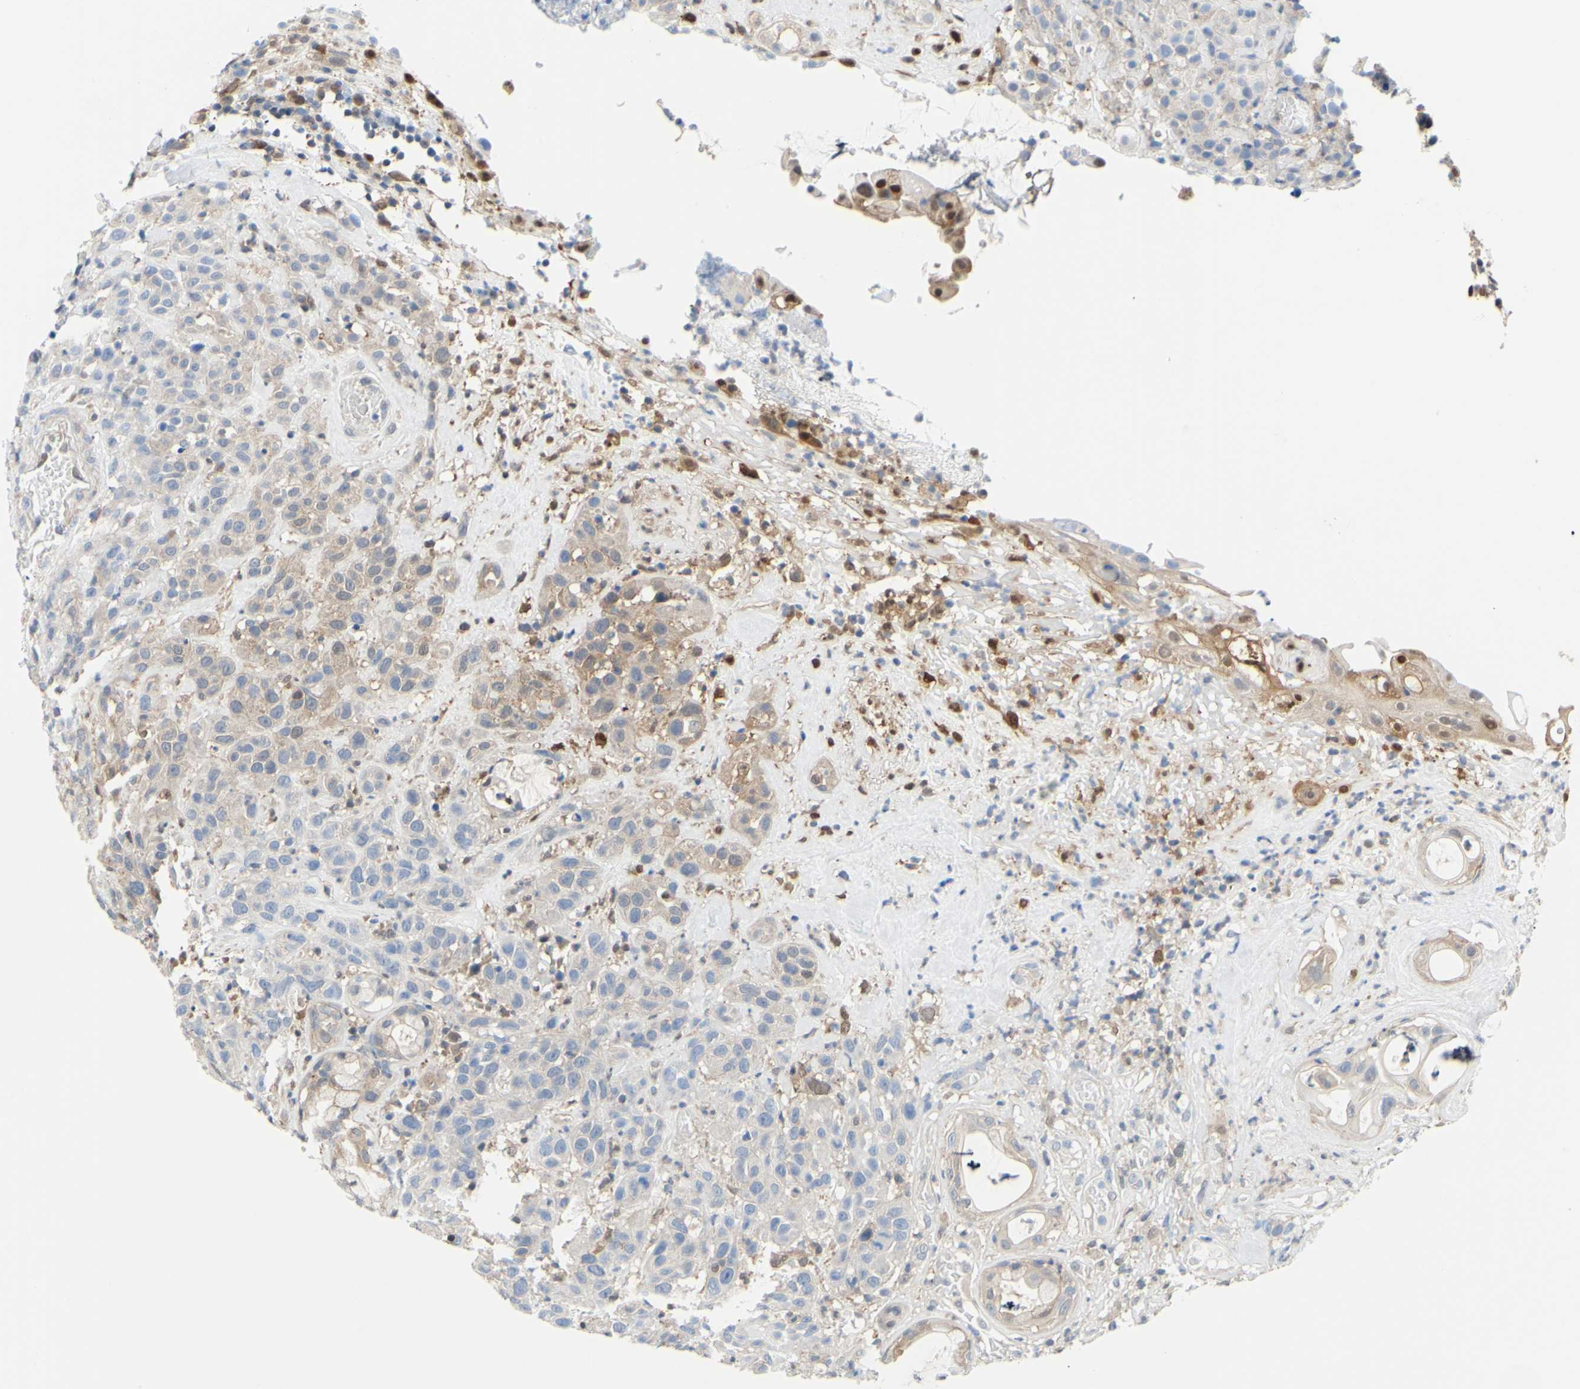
{"staining": {"intensity": "moderate", "quantity": "25%-75%", "location": "cytoplasmic/membranous"}, "tissue": "head and neck cancer", "cell_type": "Tumor cells", "image_type": "cancer", "snomed": [{"axis": "morphology", "description": "Squamous cell carcinoma, NOS"}, {"axis": "topography", "description": "Head-Neck"}], "caption": "Head and neck cancer tissue shows moderate cytoplasmic/membranous expression in about 25%-75% of tumor cells, visualized by immunohistochemistry. (DAB (3,3'-diaminobenzidine) IHC, brown staining for protein, blue staining for nuclei).", "gene": "UPK3B", "patient": {"sex": "male", "age": 62}}